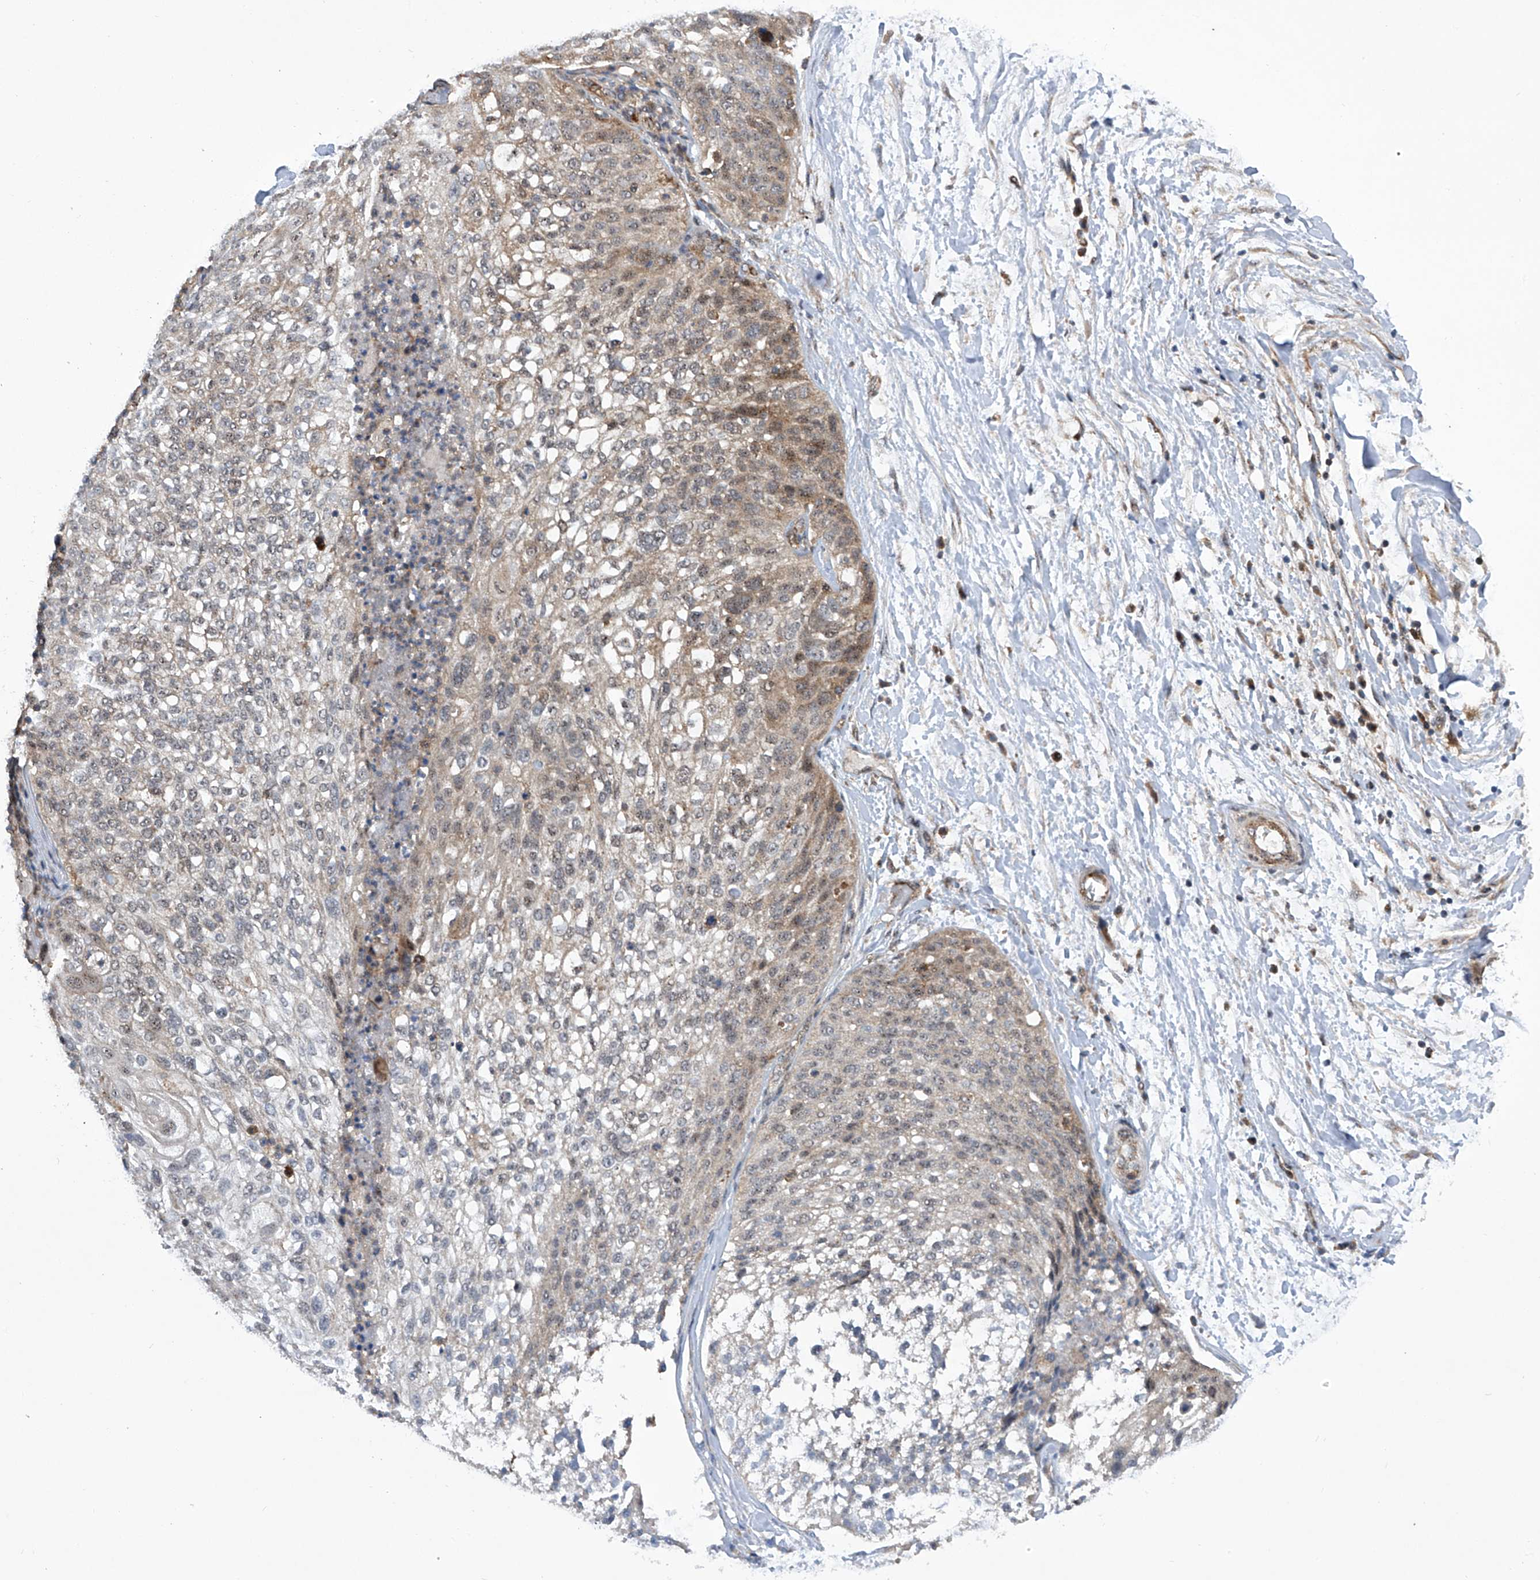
{"staining": {"intensity": "weak", "quantity": "<25%", "location": "cytoplasmic/membranous,nuclear"}, "tissue": "lung cancer", "cell_type": "Tumor cells", "image_type": "cancer", "snomed": [{"axis": "morphology", "description": "Inflammation, NOS"}, {"axis": "morphology", "description": "Squamous cell carcinoma, NOS"}, {"axis": "topography", "description": "Lymph node"}, {"axis": "topography", "description": "Soft tissue"}, {"axis": "topography", "description": "Lung"}], "caption": "Tumor cells show no significant protein expression in lung cancer (squamous cell carcinoma).", "gene": "CISH", "patient": {"sex": "male", "age": 66}}